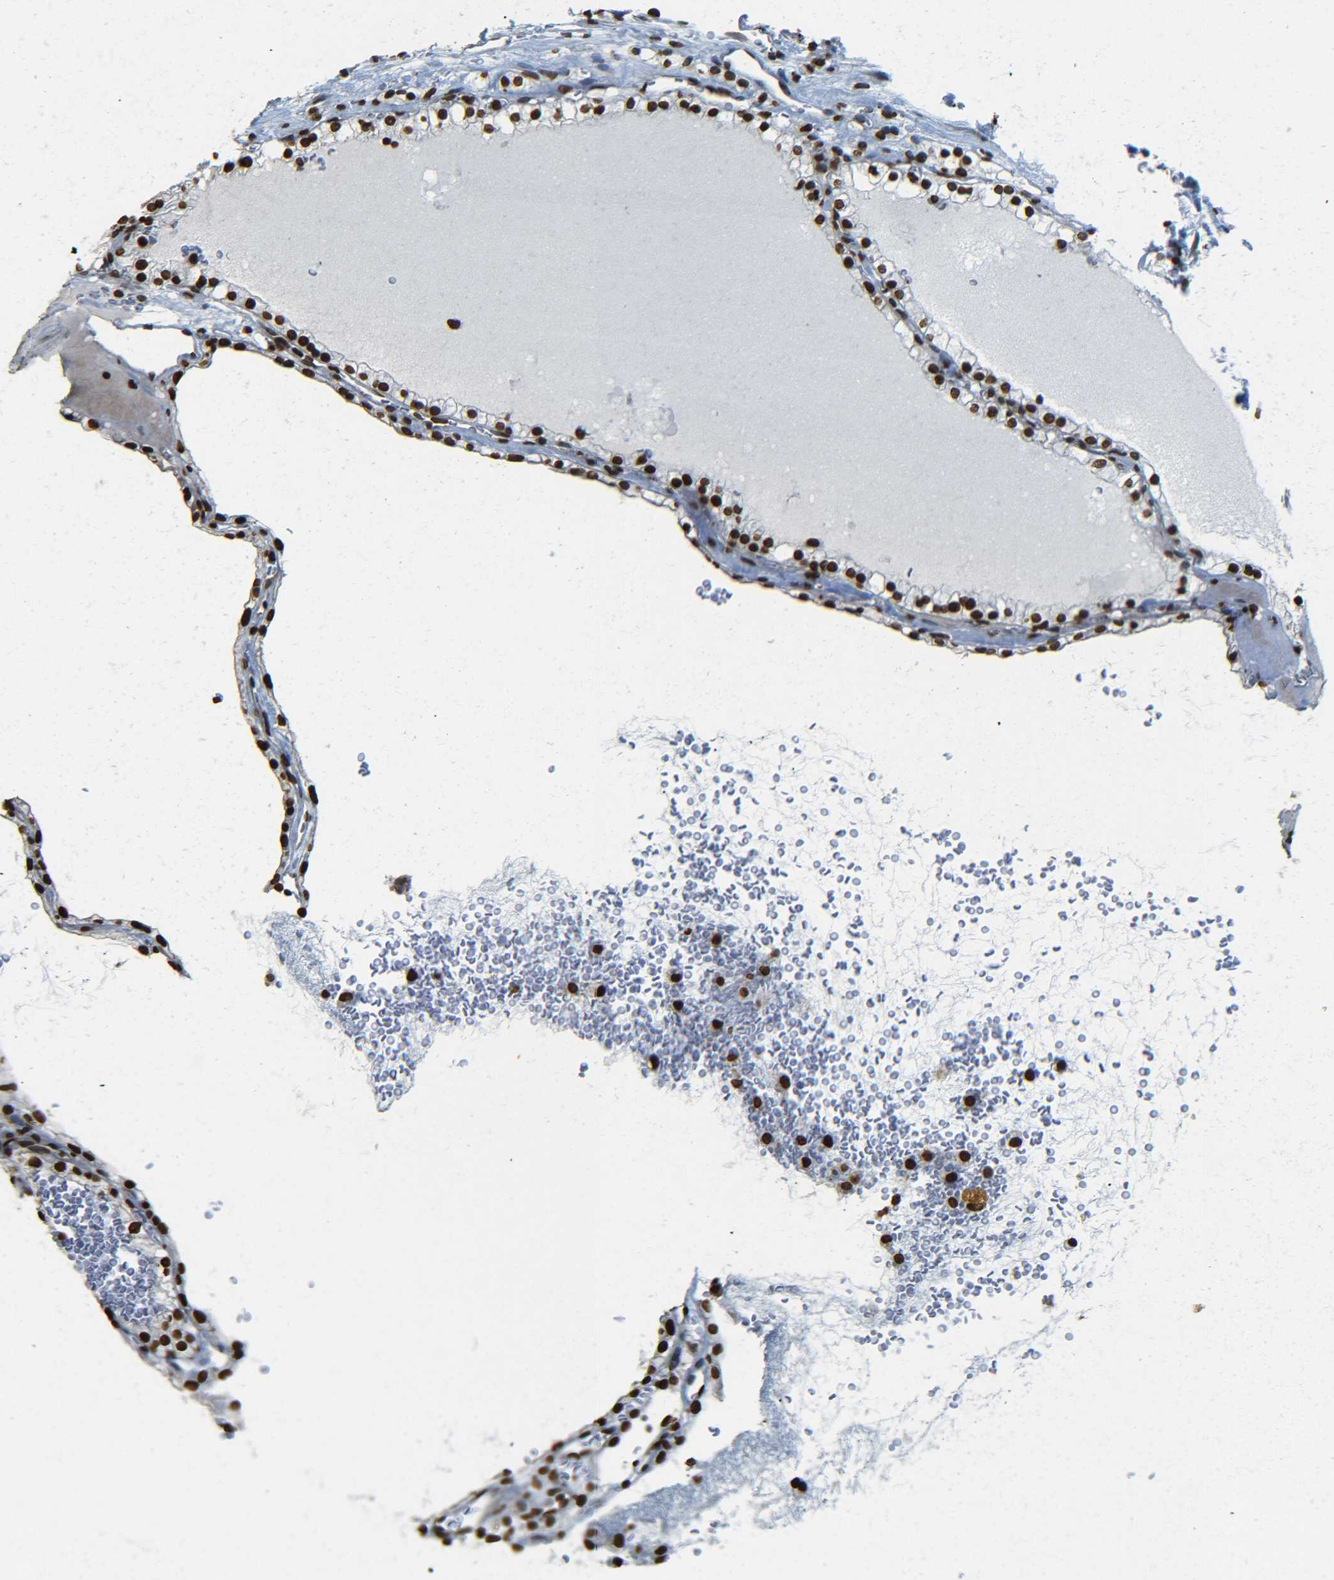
{"staining": {"intensity": "strong", "quantity": ">75%", "location": "nuclear"}, "tissue": "renal cancer", "cell_type": "Tumor cells", "image_type": "cancer", "snomed": [{"axis": "morphology", "description": "Adenocarcinoma, NOS"}, {"axis": "topography", "description": "Kidney"}], "caption": "Protein staining of adenocarcinoma (renal) tissue exhibits strong nuclear staining in approximately >75% of tumor cells.", "gene": "H4C16", "patient": {"sex": "female", "age": 41}}